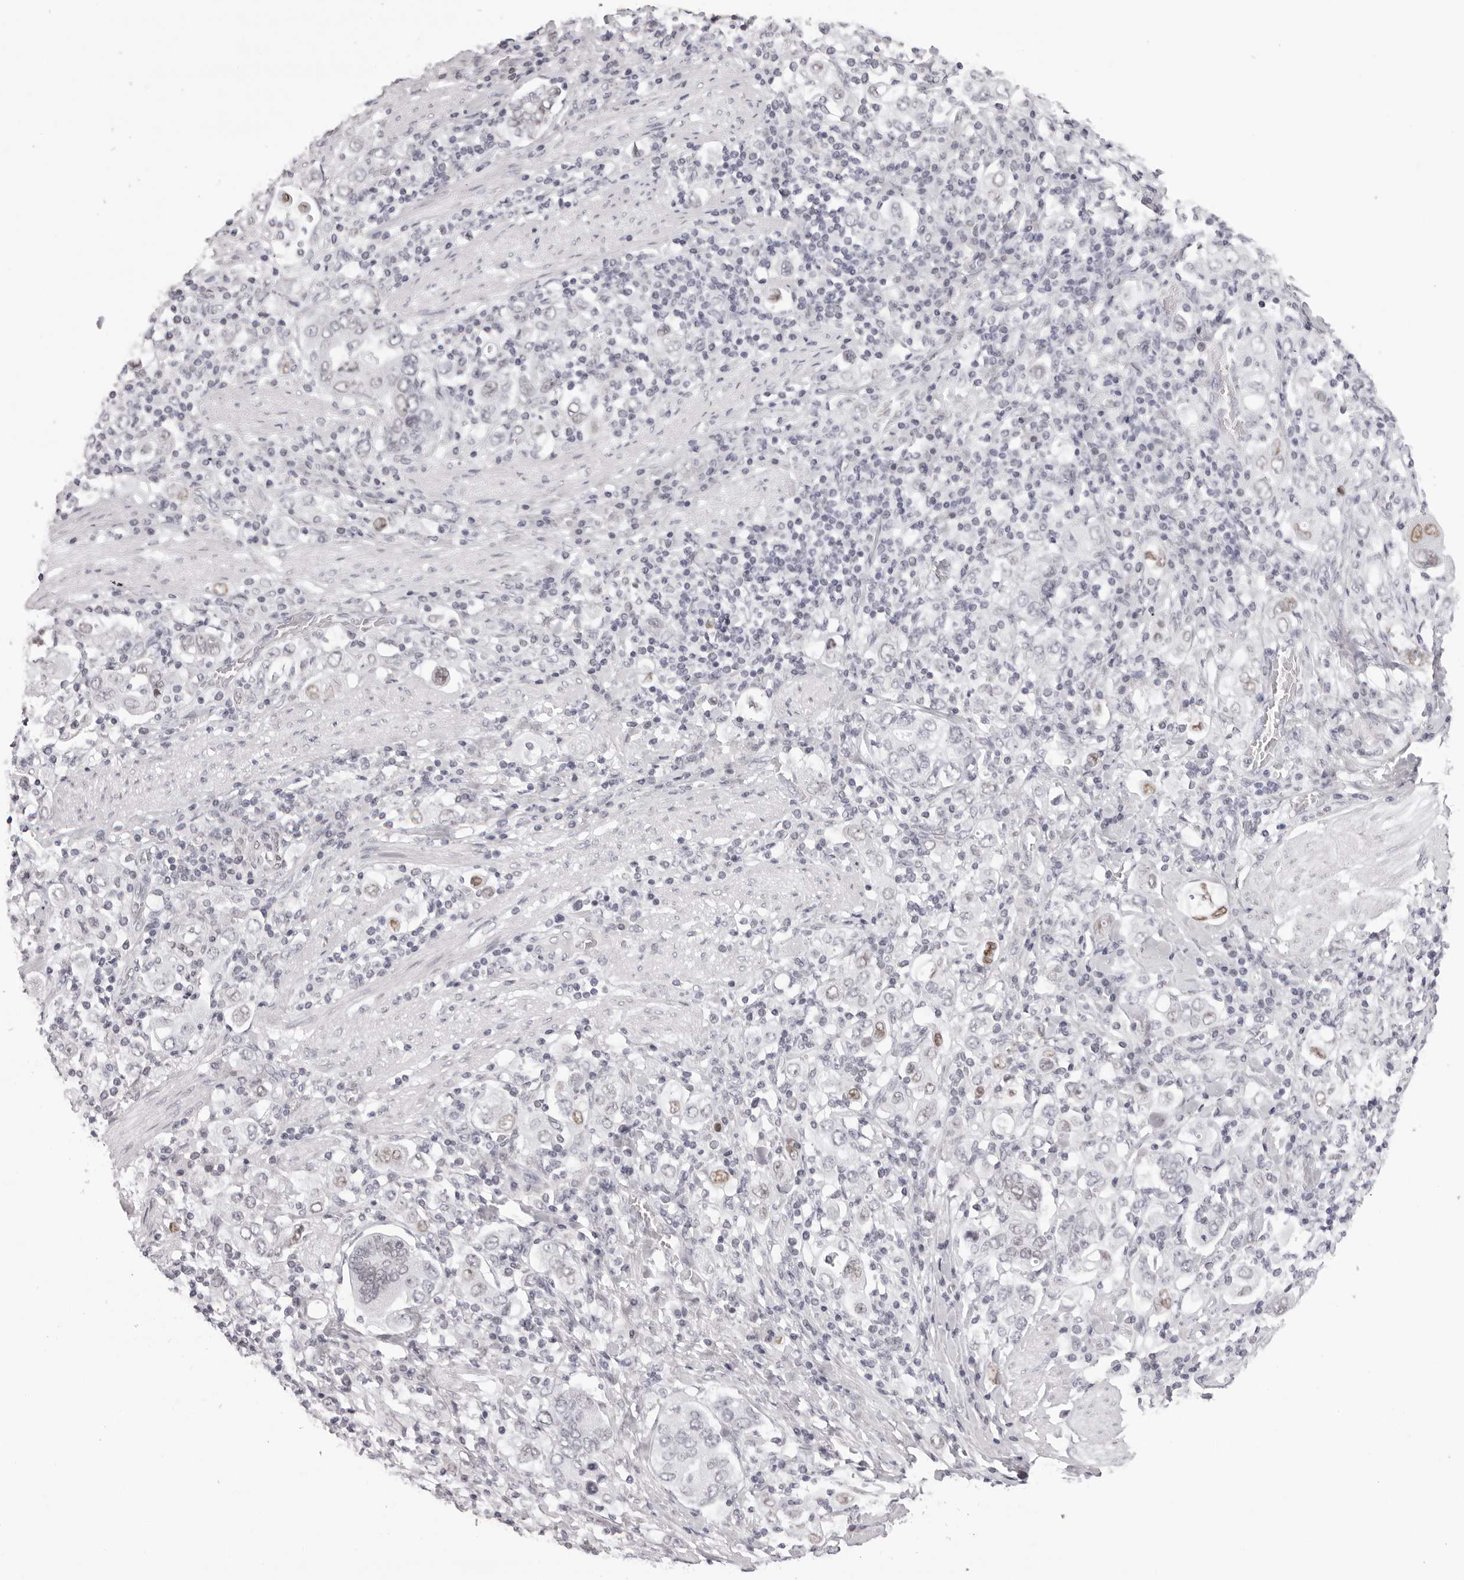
{"staining": {"intensity": "weak", "quantity": "<25%", "location": "nuclear"}, "tissue": "stomach cancer", "cell_type": "Tumor cells", "image_type": "cancer", "snomed": [{"axis": "morphology", "description": "Adenocarcinoma, NOS"}, {"axis": "topography", "description": "Stomach, upper"}], "caption": "Tumor cells show no significant protein expression in stomach adenocarcinoma.", "gene": "MAFK", "patient": {"sex": "male", "age": 62}}